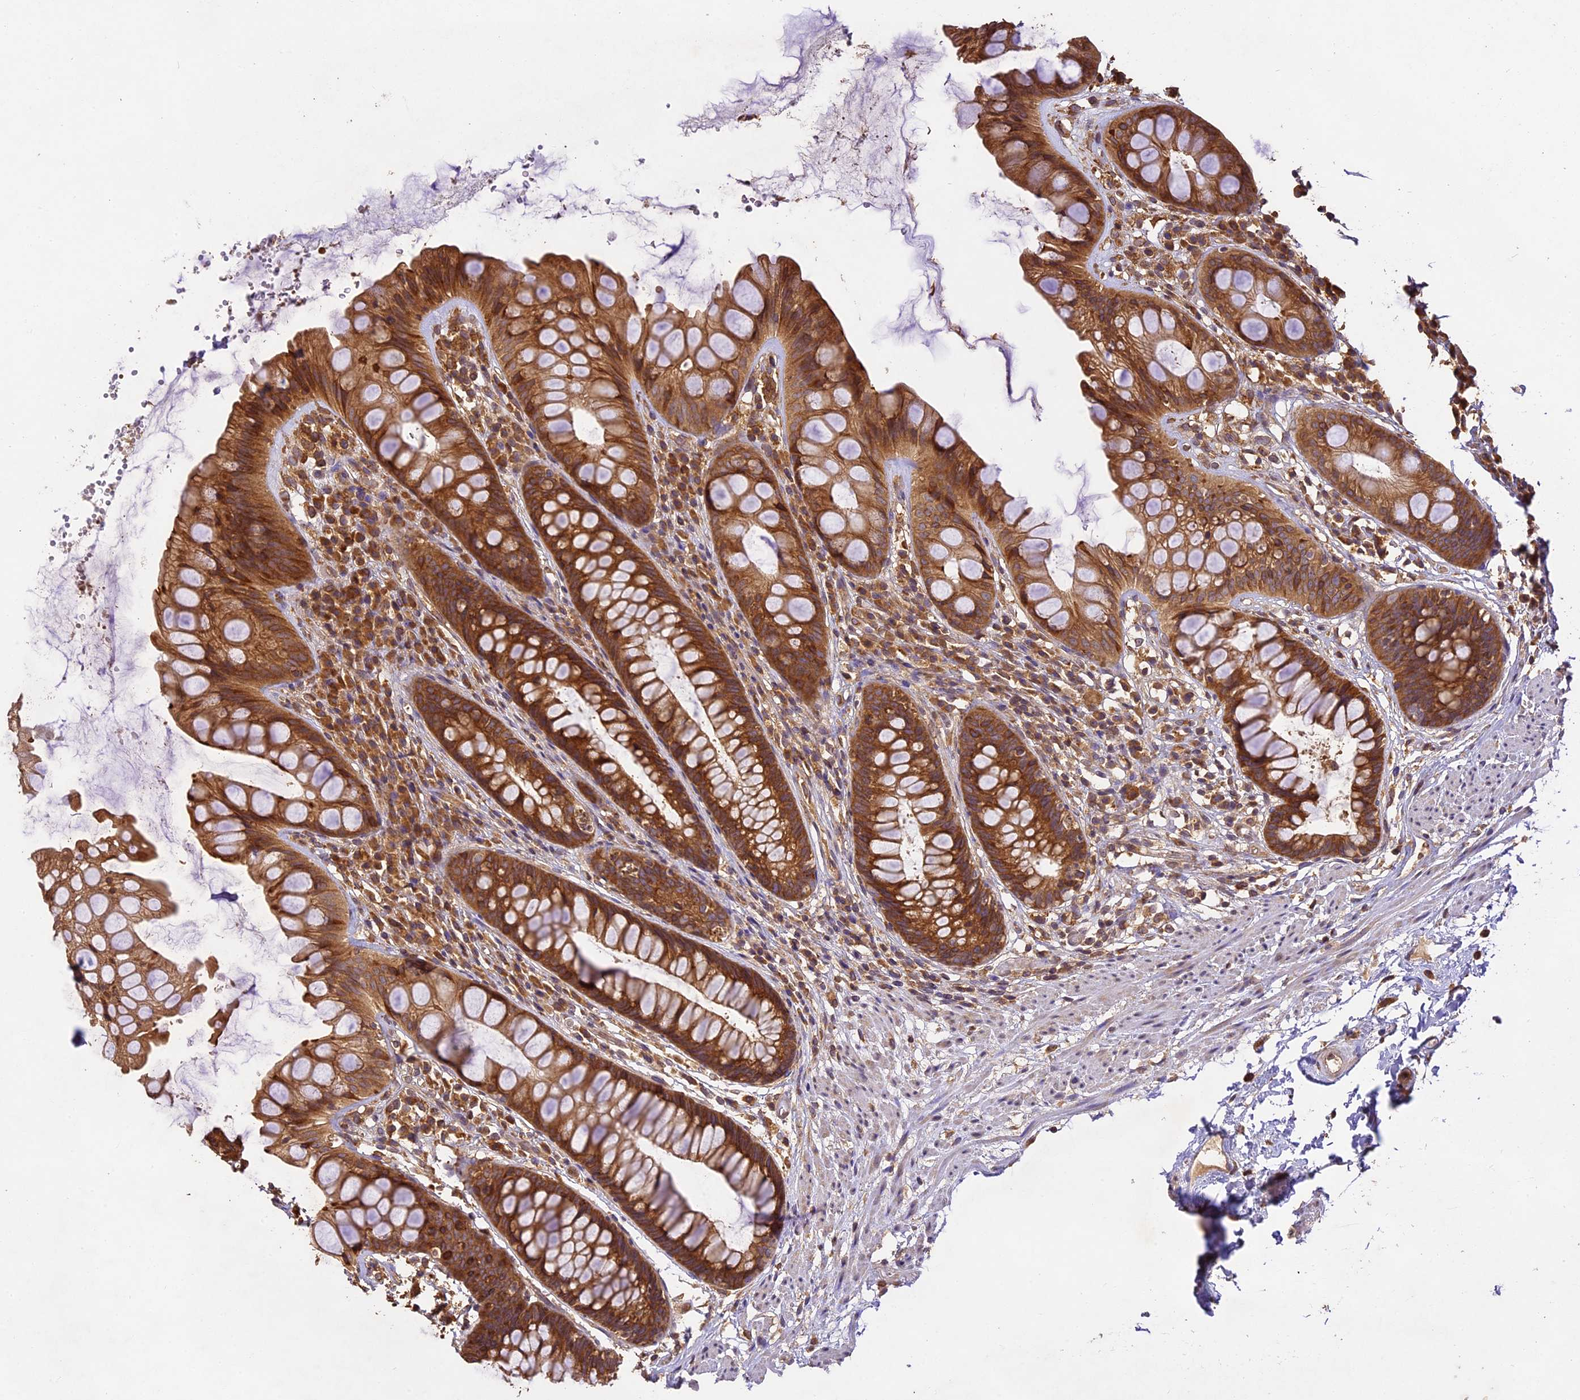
{"staining": {"intensity": "moderate", "quantity": ">75%", "location": "cytoplasmic/membranous"}, "tissue": "rectum", "cell_type": "Glandular cells", "image_type": "normal", "snomed": [{"axis": "morphology", "description": "Normal tissue, NOS"}, {"axis": "topography", "description": "Rectum"}], "caption": "Brown immunohistochemical staining in unremarkable human rectum shows moderate cytoplasmic/membranous positivity in approximately >75% of glandular cells. Nuclei are stained in blue.", "gene": "BRAP", "patient": {"sex": "male", "age": 74}}